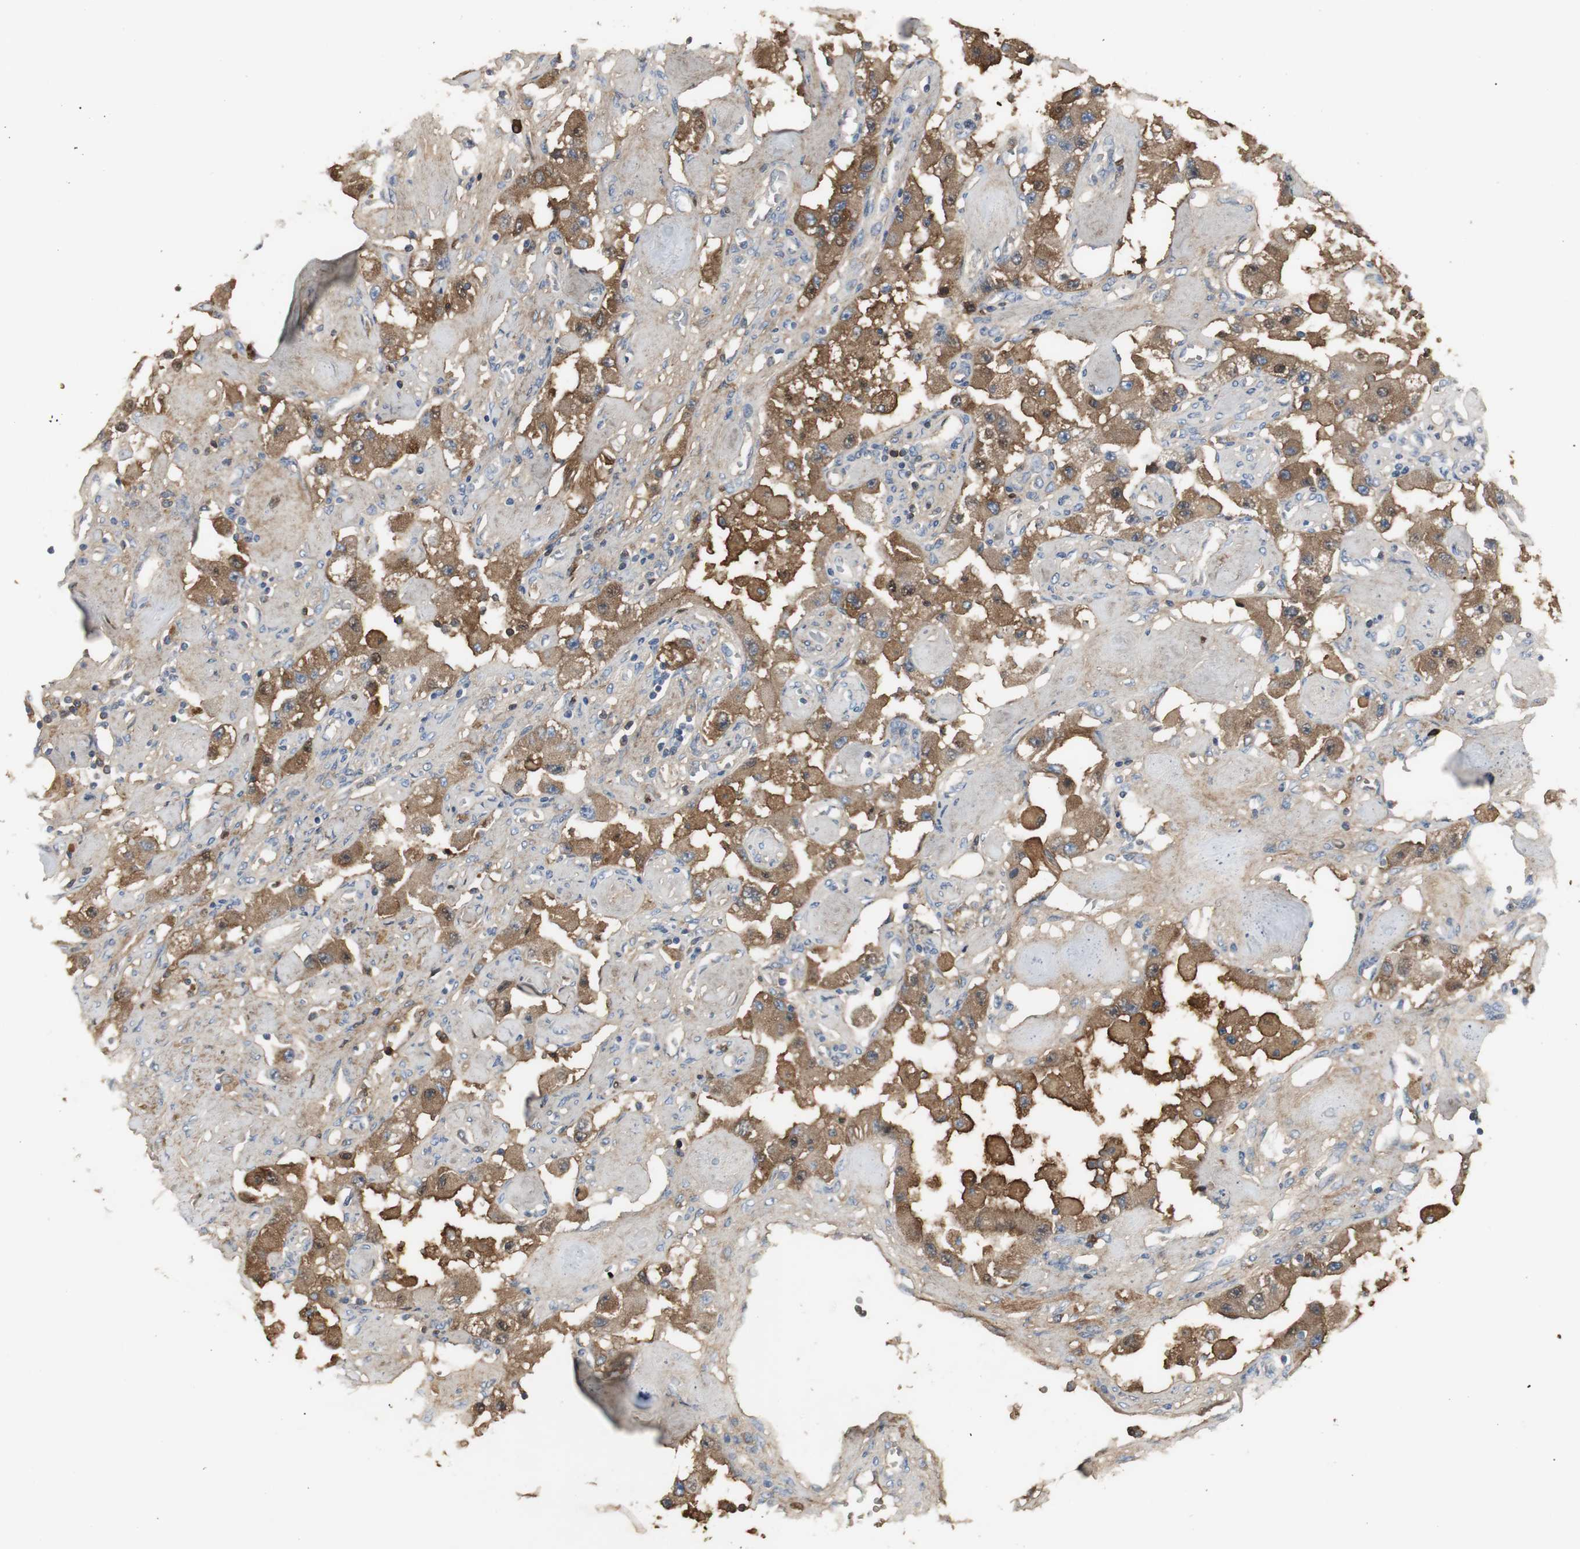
{"staining": {"intensity": "weak", "quantity": "25%-75%", "location": "cytoplasmic/membranous"}, "tissue": "carcinoid", "cell_type": "Tumor cells", "image_type": "cancer", "snomed": [{"axis": "morphology", "description": "Carcinoid, malignant, NOS"}, {"axis": "topography", "description": "Pancreas"}], "caption": "Protein expression analysis of human carcinoid (malignant) reveals weak cytoplasmic/membranous staining in approximately 25%-75% of tumor cells.", "gene": "IGHA1", "patient": {"sex": "male", "age": 41}}